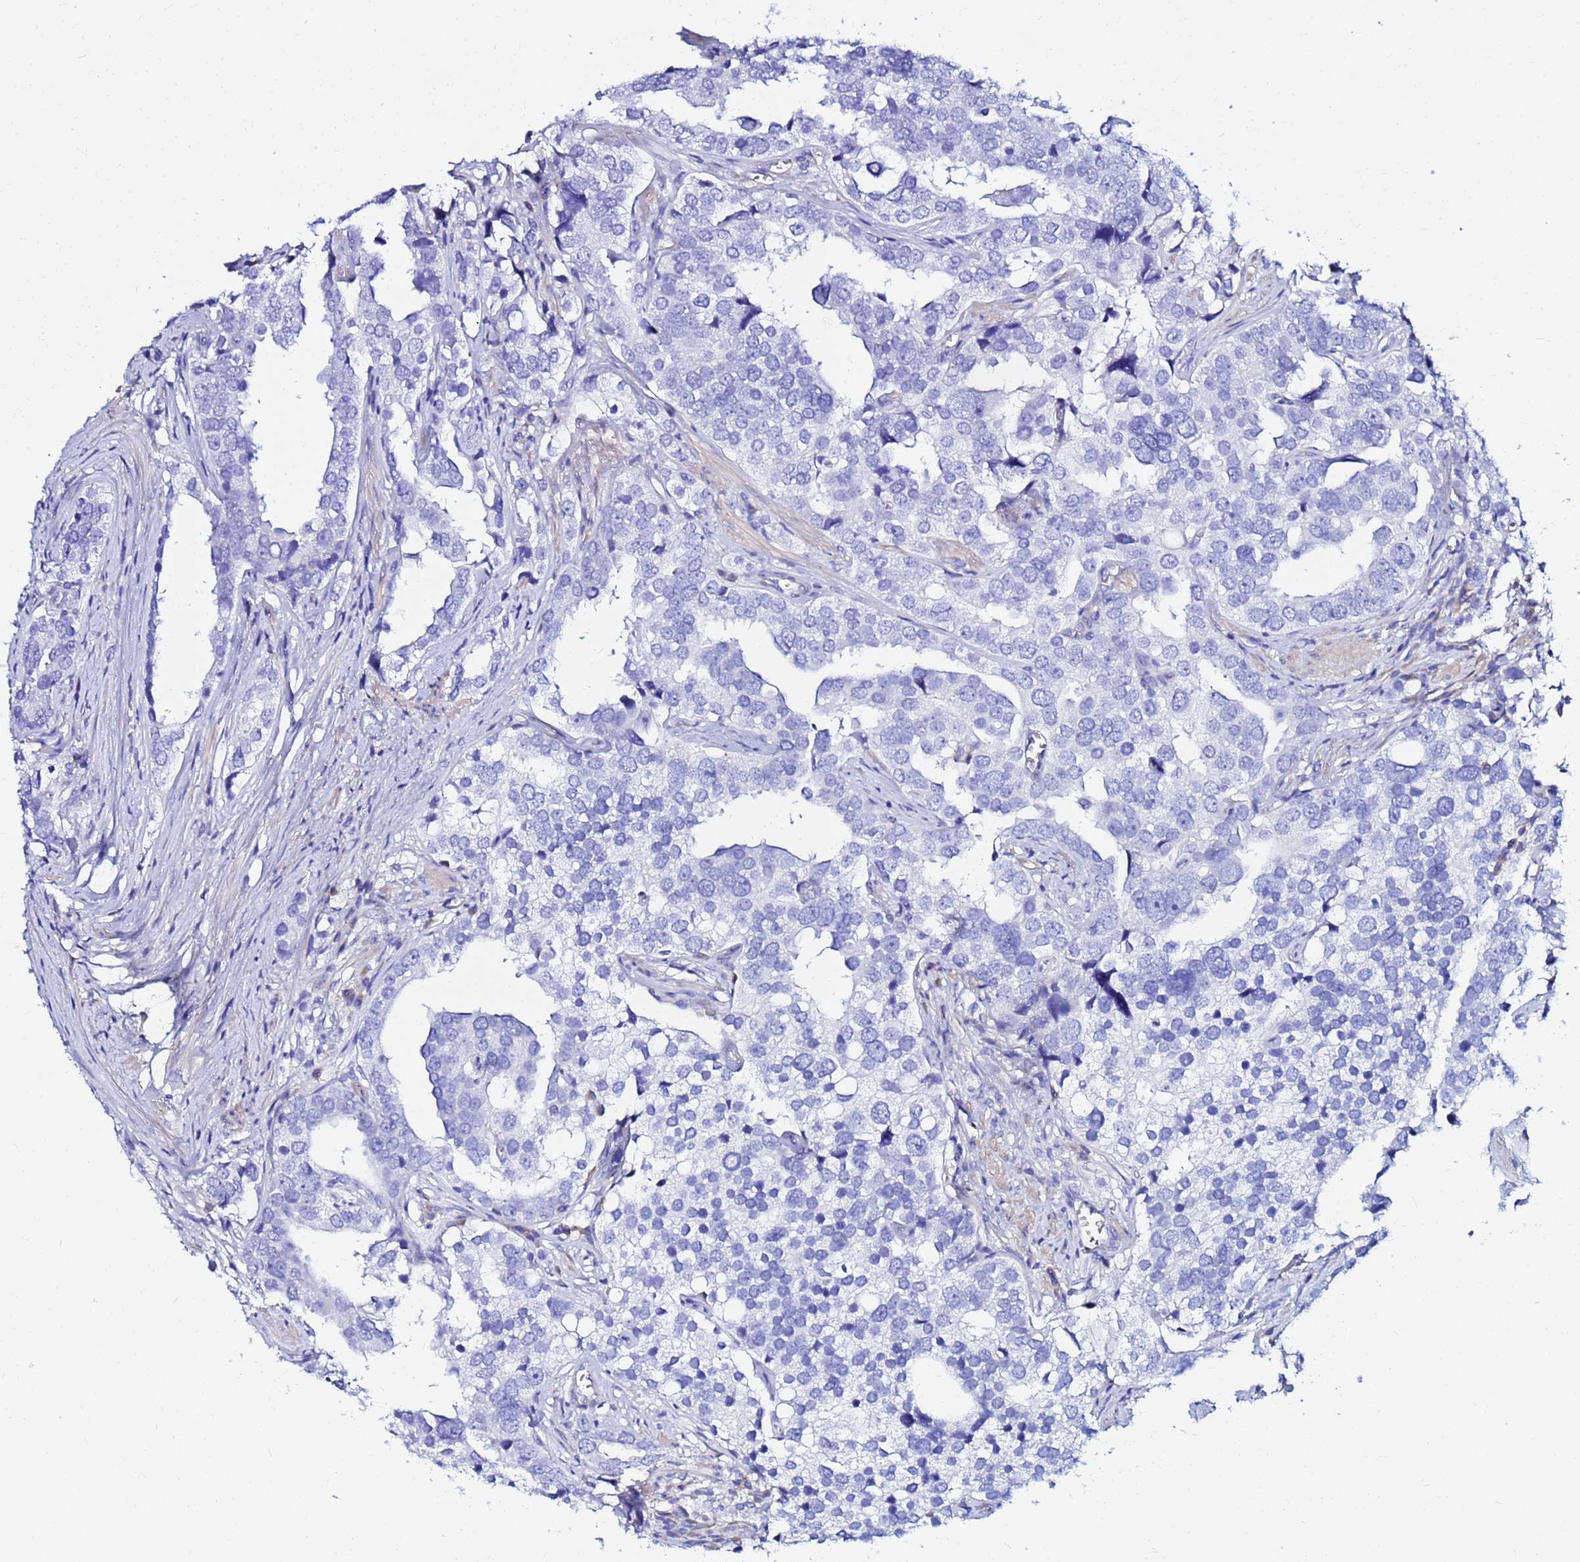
{"staining": {"intensity": "negative", "quantity": "none", "location": "none"}, "tissue": "prostate cancer", "cell_type": "Tumor cells", "image_type": "cancer", "snomed": [{"axis": "morphology", "description": "Adenocarcinoma, High grade"}, {"axis": "topography", "description": "Prostate"}], "caption": "This is an immunohistochemistry histopathology image of human prostate cancer (high-grade adenocarcinoma). There is no staining in tumor cells.", "gene": "JRKL", "patient": {"sex": "male", "age": 71}}